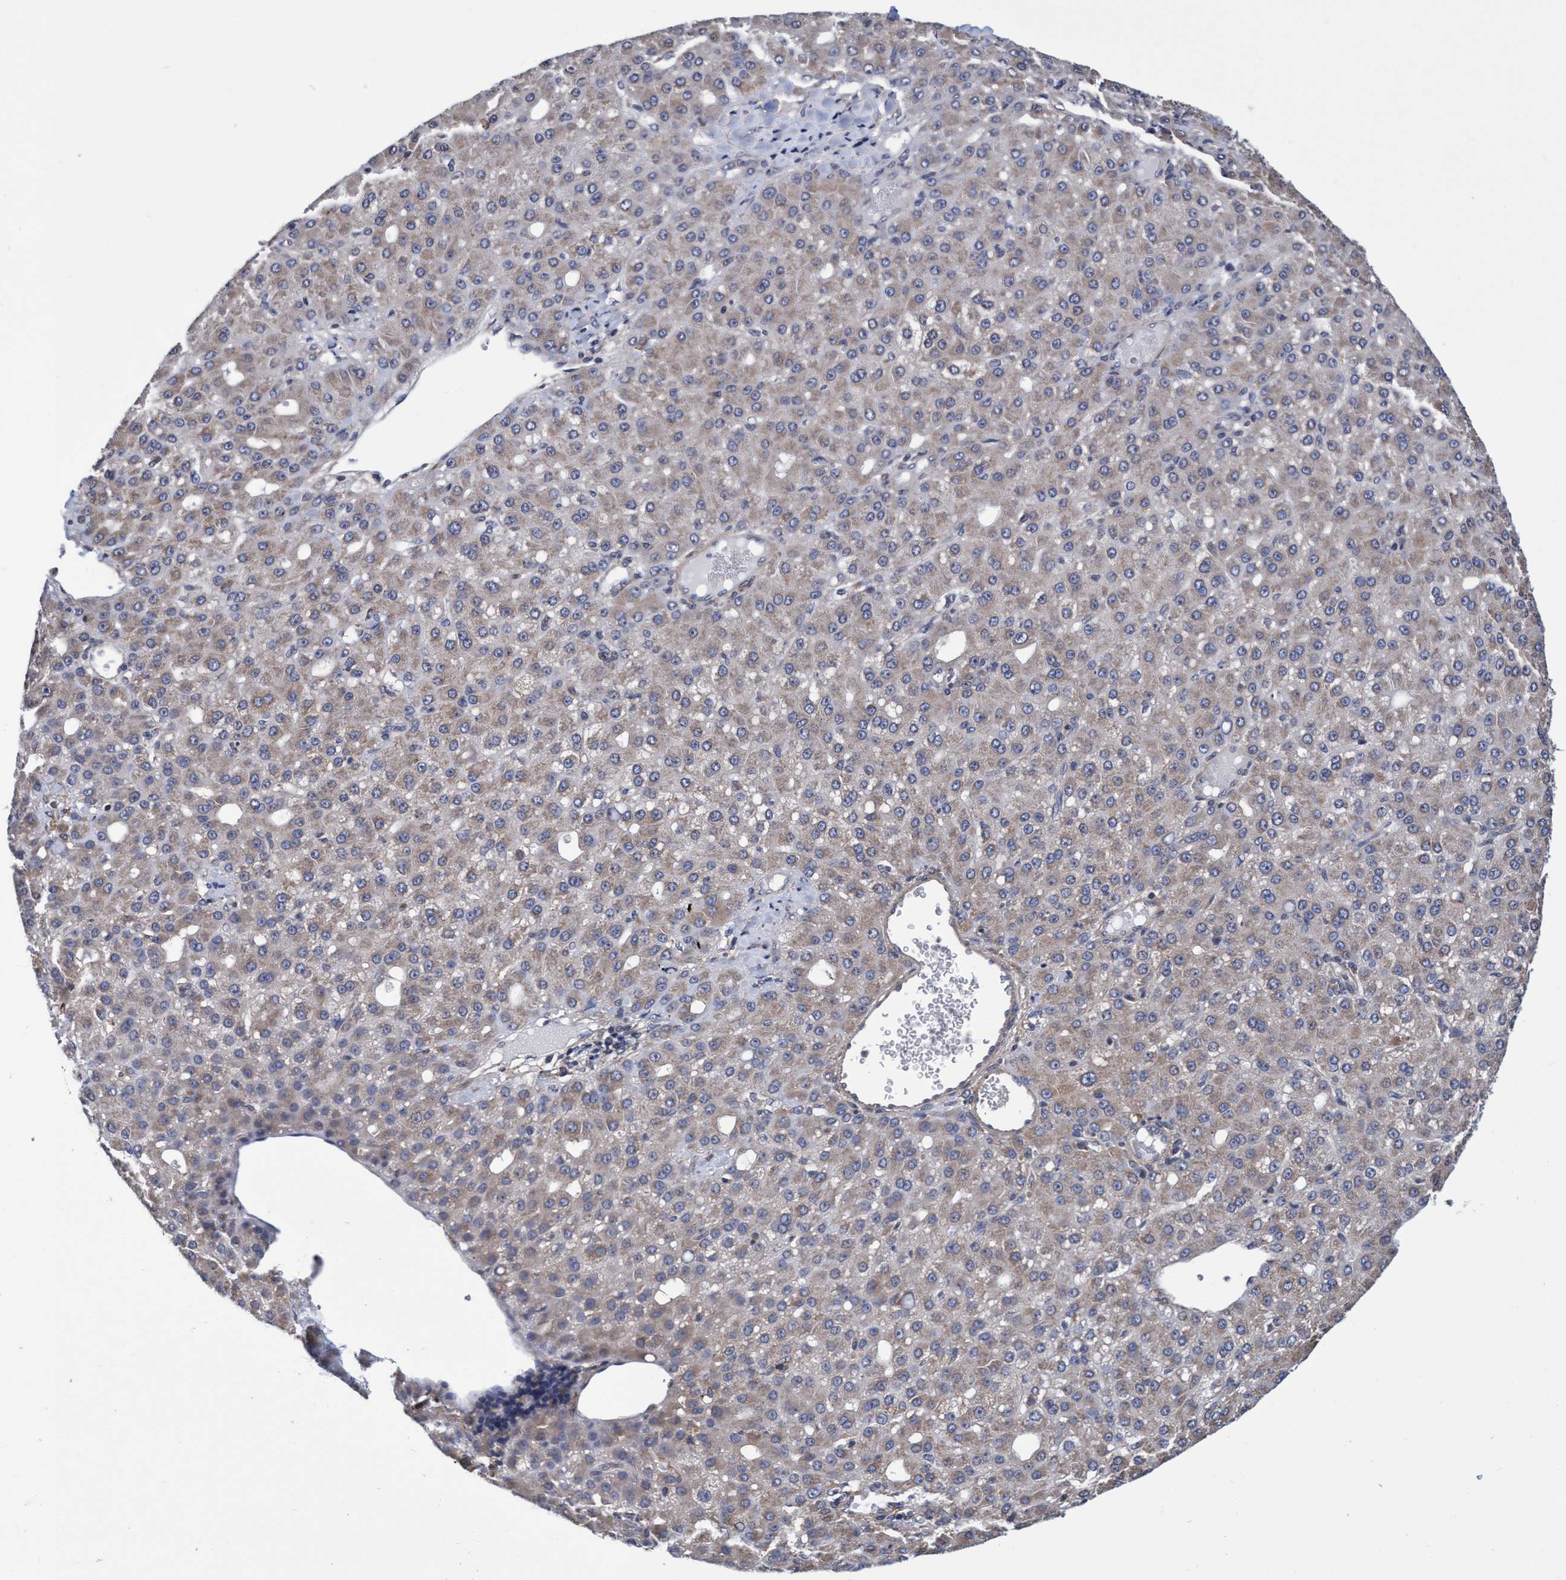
{"staining": {"intensity": "weak", "quantity": "25%-75%", "location": "cytoplasmic/membranous"}, "tissue": "liver cancer", "cell_type": "Tumor cells", "image_type": "cancer", "snomed": [{"axis": "morphology", "description": "Carcinoma, Hepatocellular, NOS"}, {"axis": "topography", "description": "Liver"}], "caption": "This micrograph exhibits hepatocellular carcinoma (liver) stained with immunohistochemistry (IHC) to label a protein in brown. The cytoplasmic/membranous of tumor cells show weak positivity for the protein. Nuclei are counter-stained blue.", "gene": "CALCOCO2", "patient": {"sex": "male", "age": 67}}